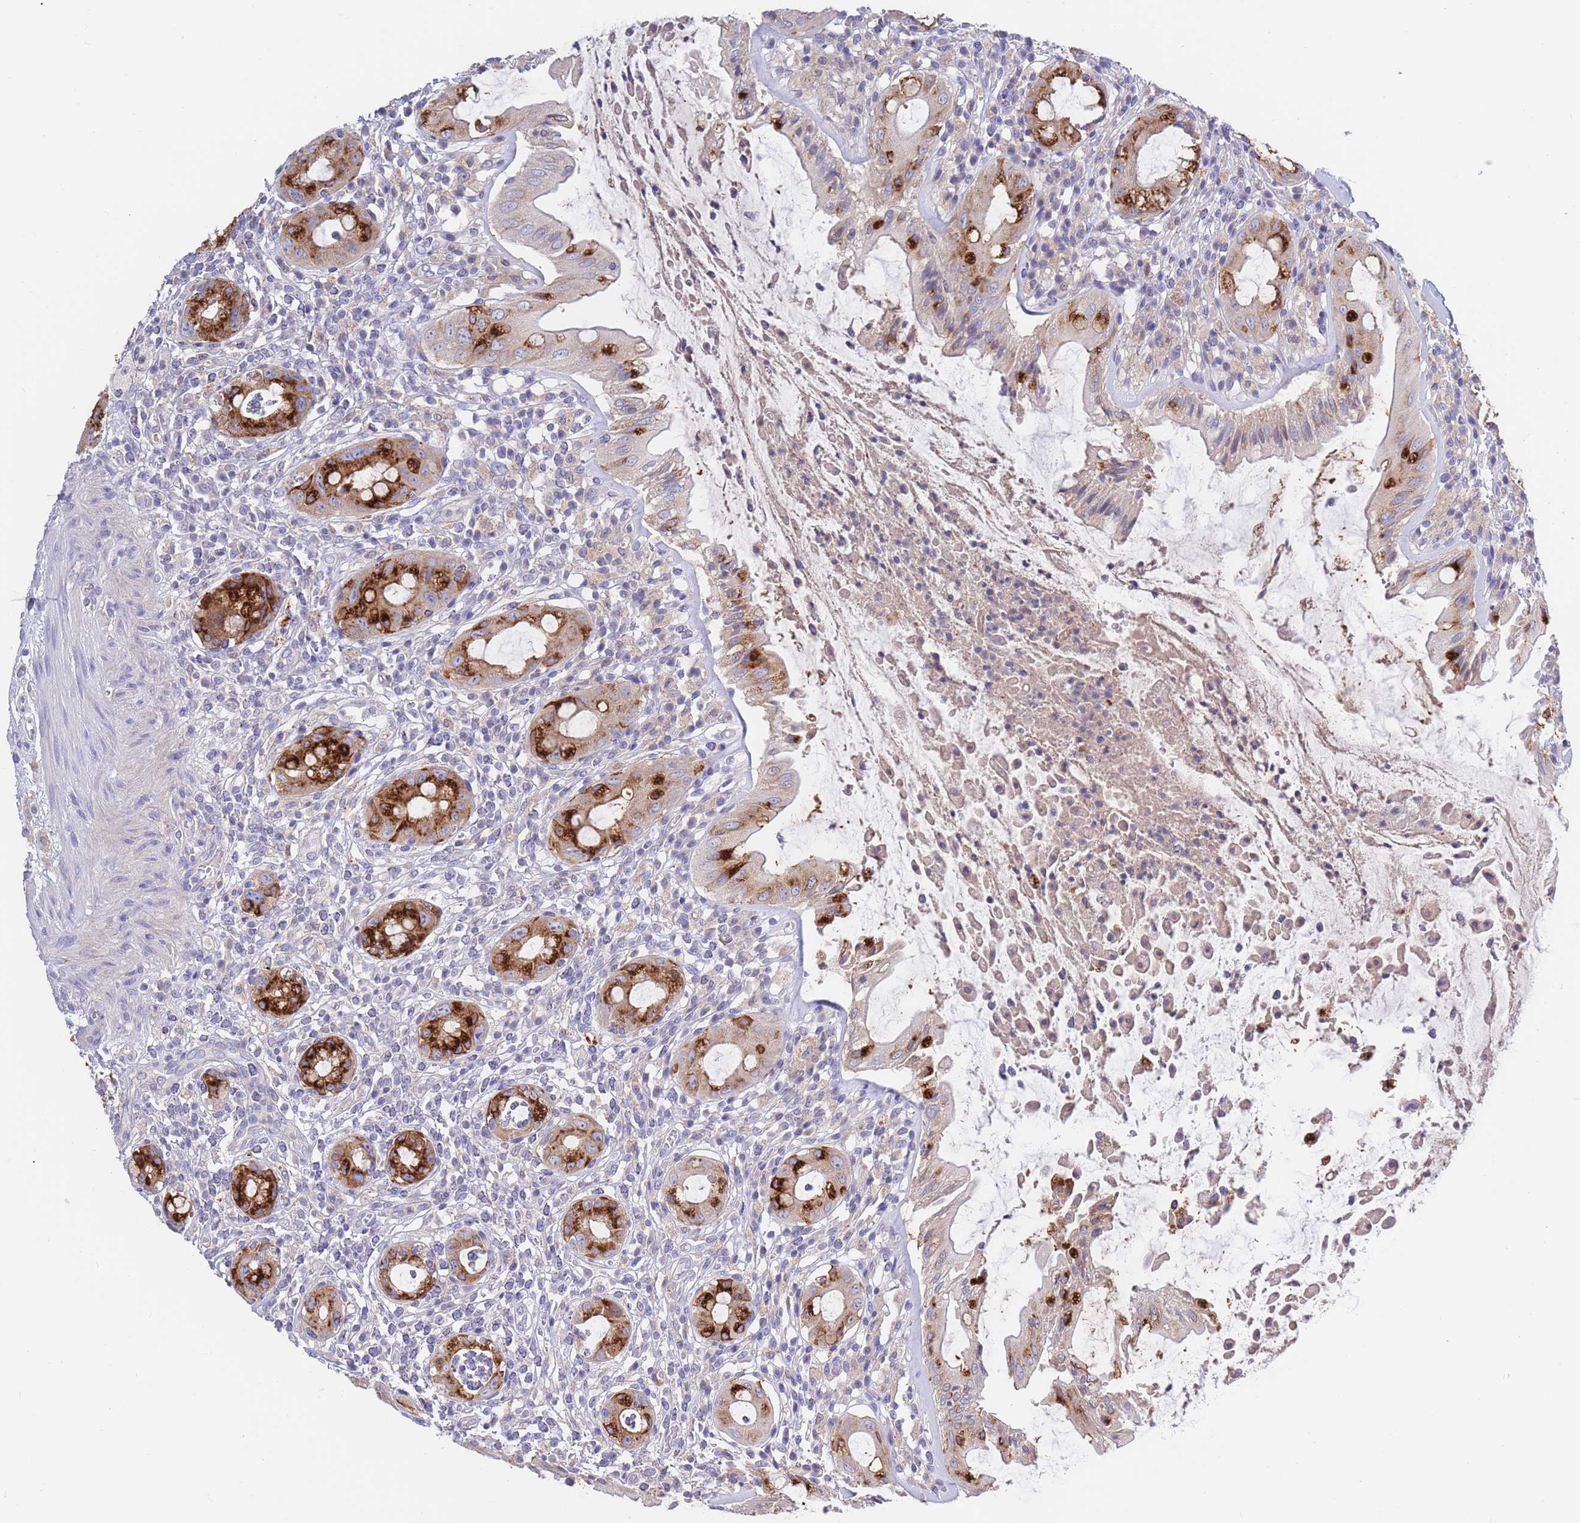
{"staining": {"intensity": "strong", "quantity": "25%-75%", "location": "cytoplasmic/membranous"}, "tissue": "rectum", "cell_type": "Glandular cells", "image_type": "normal", "snomed": [{"axis": "morphology", "description": "Normal tissue, NOS"}, {"axis": "topography", "description": "Rectum"}], "caption": "Brown immunohistochemical staining in unremarkable rectum displays strong cytoplasmic/membranous expression in approximately 25%-75% of glandular cells.", "gene": "BORCS5", "patient": {"sex": "female", "age": 57}}